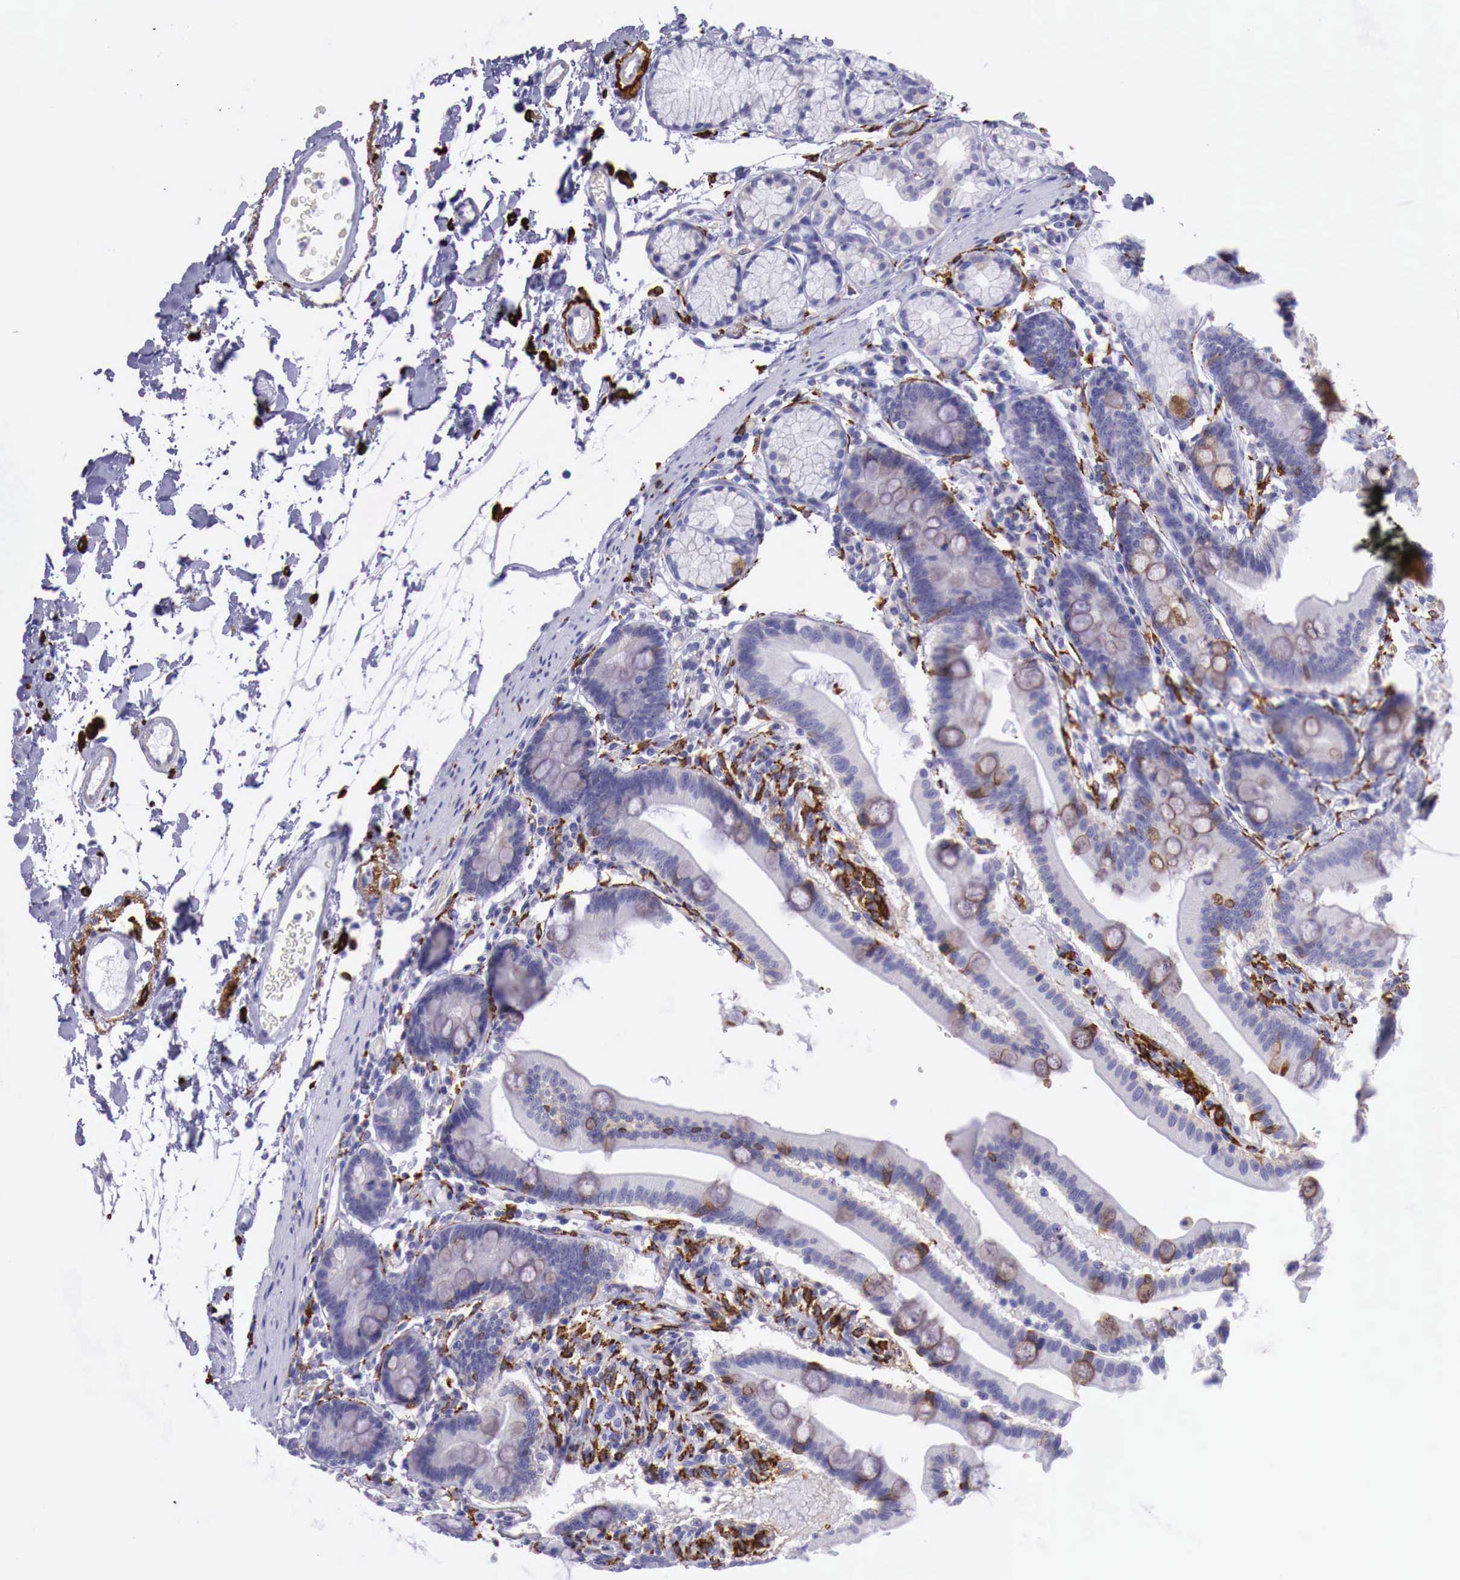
{"staining": {"intensity": "weak", "quantity": "25%-75%", "location": "cytoplasmic/membranous"}, "tissue": "duodenum", "cell_type": "Glandular cells", "image_type": "normal", "snomed": [{"axis": "morphology", "description": "Normal tissue, NOS"}, {"axis": "topography", "description": "Duodenum"}], "caption": "Duodenum stained with DAB (3,3'-diaminobenzidine) IHC exhibits low levels of weak cytoplasmic/membranous positivity in approximately 25%-75% of glandular cells.", "gene": "MSR1", "patient": {"sex": "female", "age": 77}}